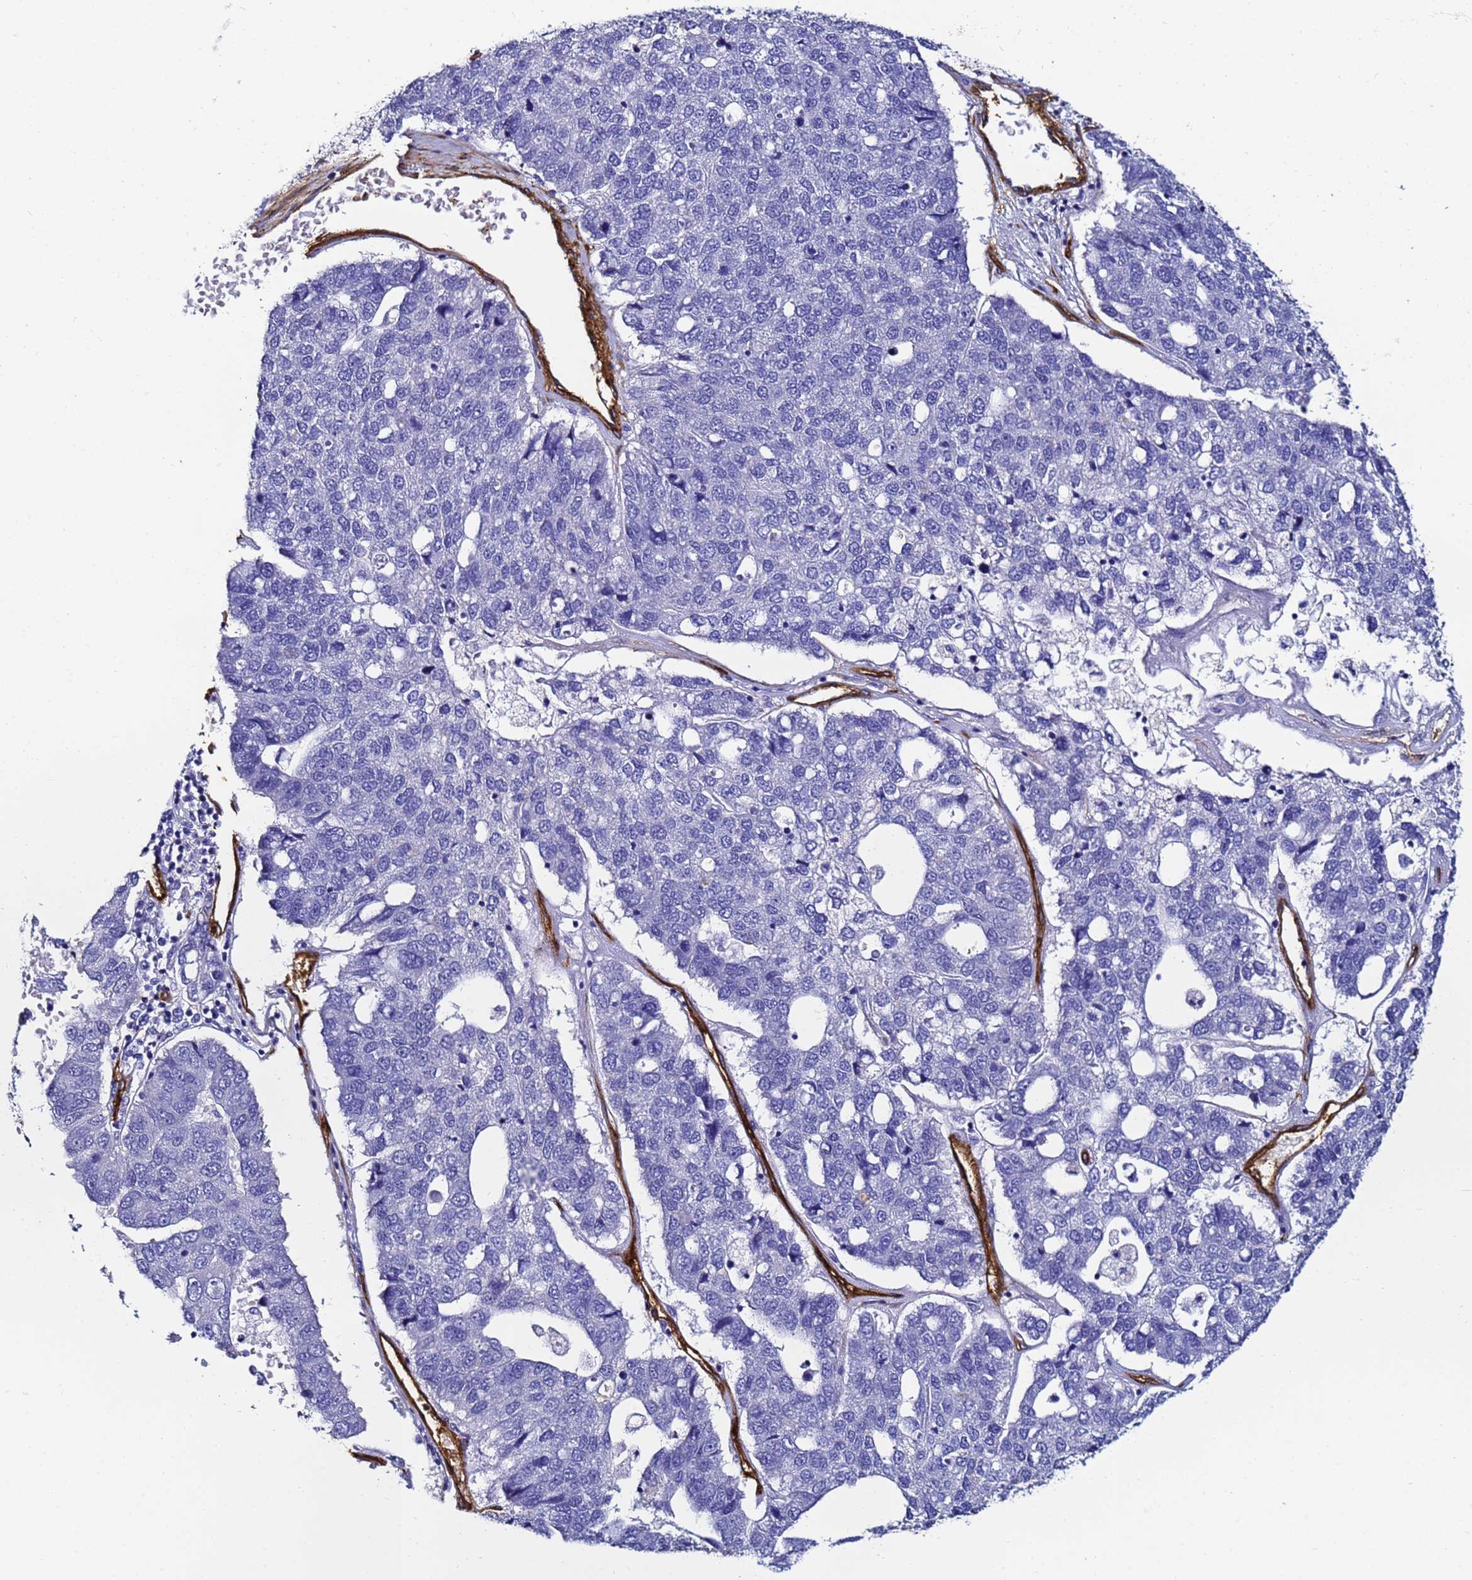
{"staining": {"intensity": "negative", "quantity": "none", "location": "none"}, "tissue": "pancreatic cancer", "cell_type": "Tumor cells", "image_type": "cancer", "snomed": [{"axis": "morphology", "description": "Adenocarcinoma, NOS"}, {"axis": "topography", "description": "Pancreas"}], "caption": "An IHC image of pancreatic adenocarcinoma is shown. There is no staining in tumor cells of pancreatic adenocarcinoma.", "gene": "DEFB104A", "patient": {"sex": "female", "age": 61}}